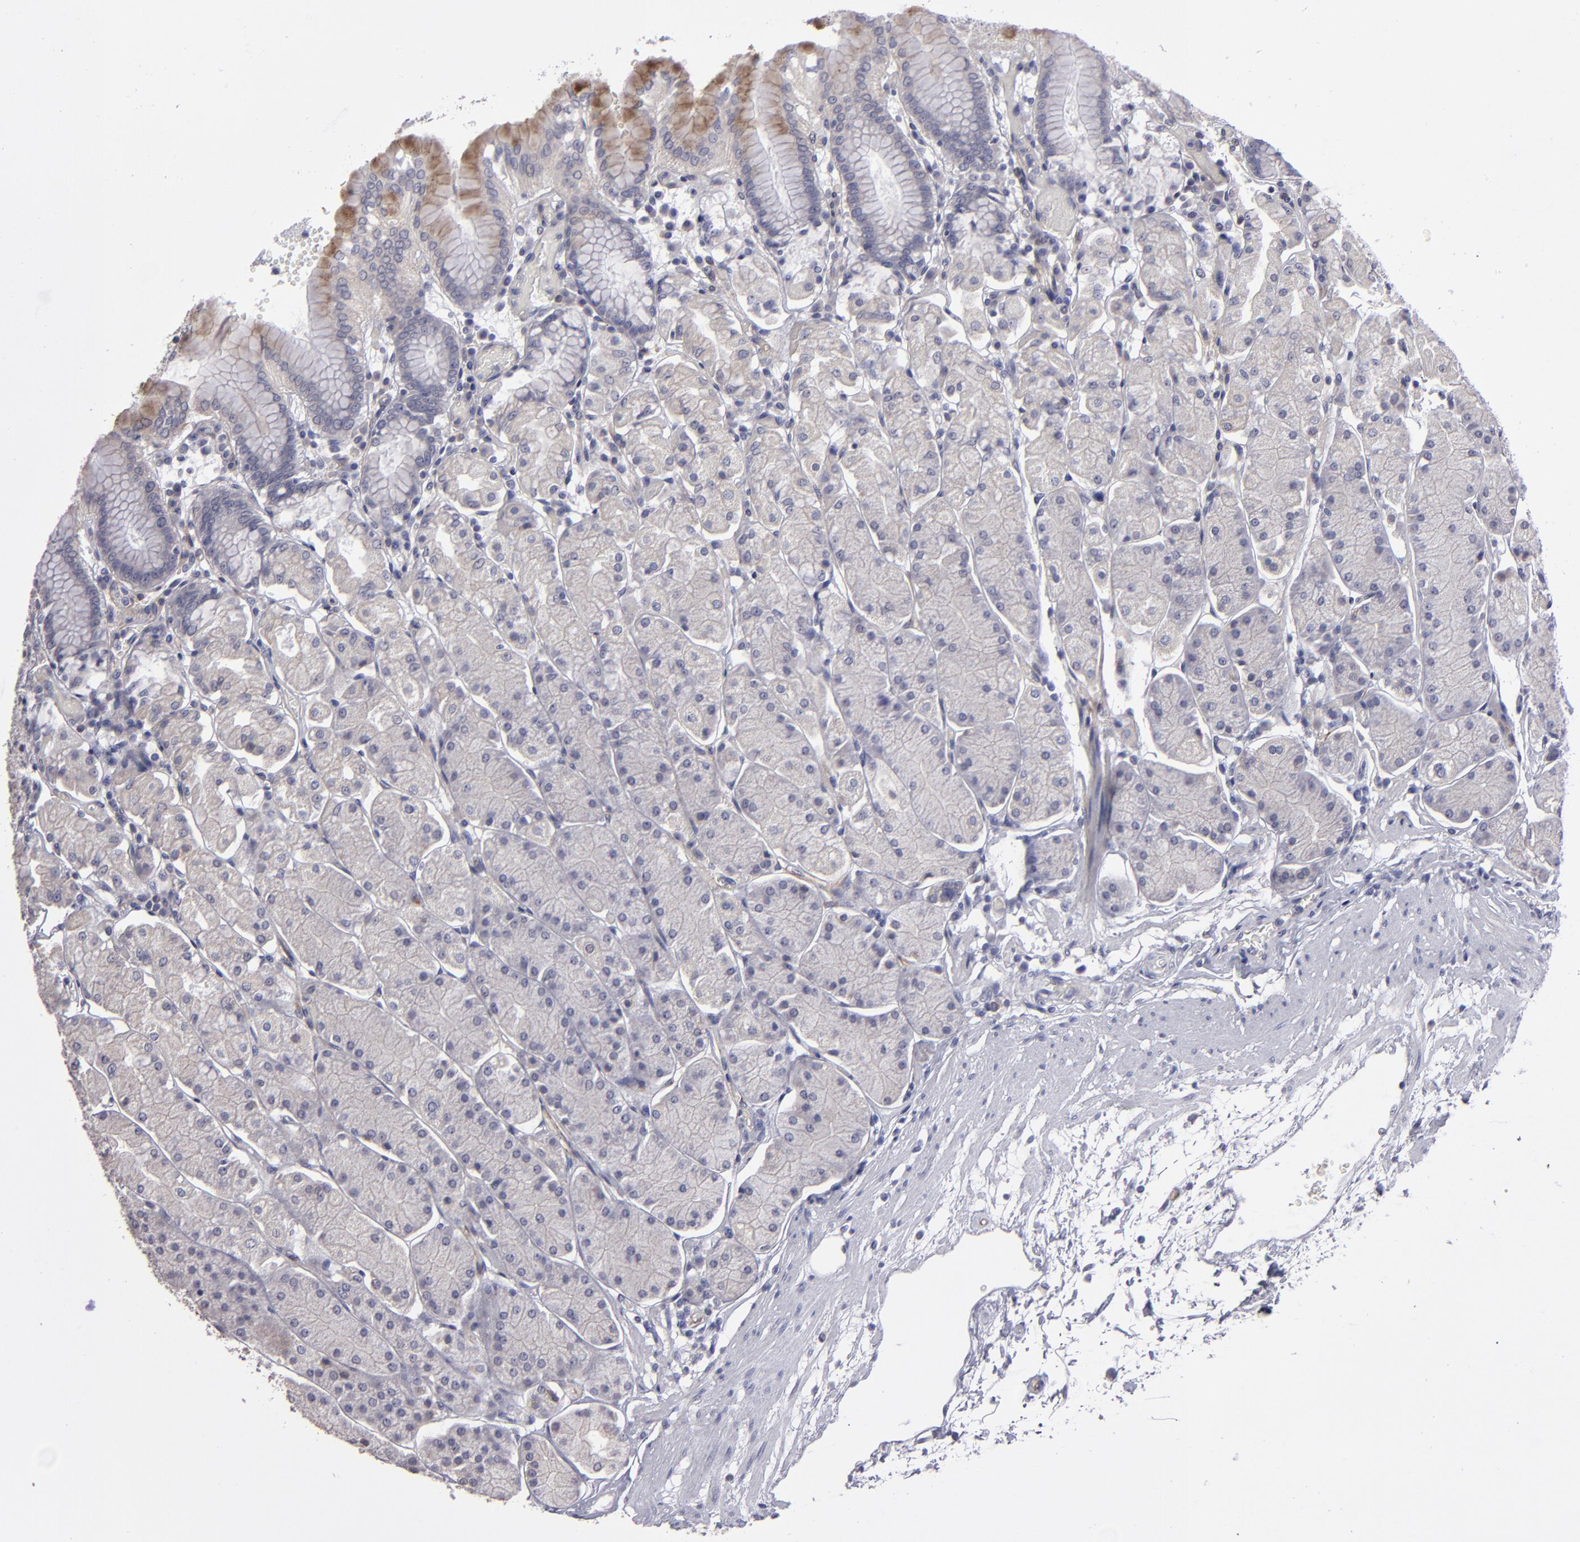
{"staining": {"intensity": "moderate", "quantity": "<25%", "location": "cytoplasmic/membranous"}, "tissue": "stomach", "cell_type": "Glandular cells", "image_type": "normal", "snomed": [{"axis": "morphology", "description": "Normal tissue, NOS"}, {"axis": "topography", "description": "Stomach, upper"}, {"axis": "topography", "description": "Stomach"}], "caption": "Glandular cells display moderate cytoplasmic/membranous expression in about <25% of cells in unremarkable stomach. (brown staining indicates protein expression, while blue staining denotes nuclei).", "gene": "ZNF175", "patient": {"sex": "male", "age": 76}}